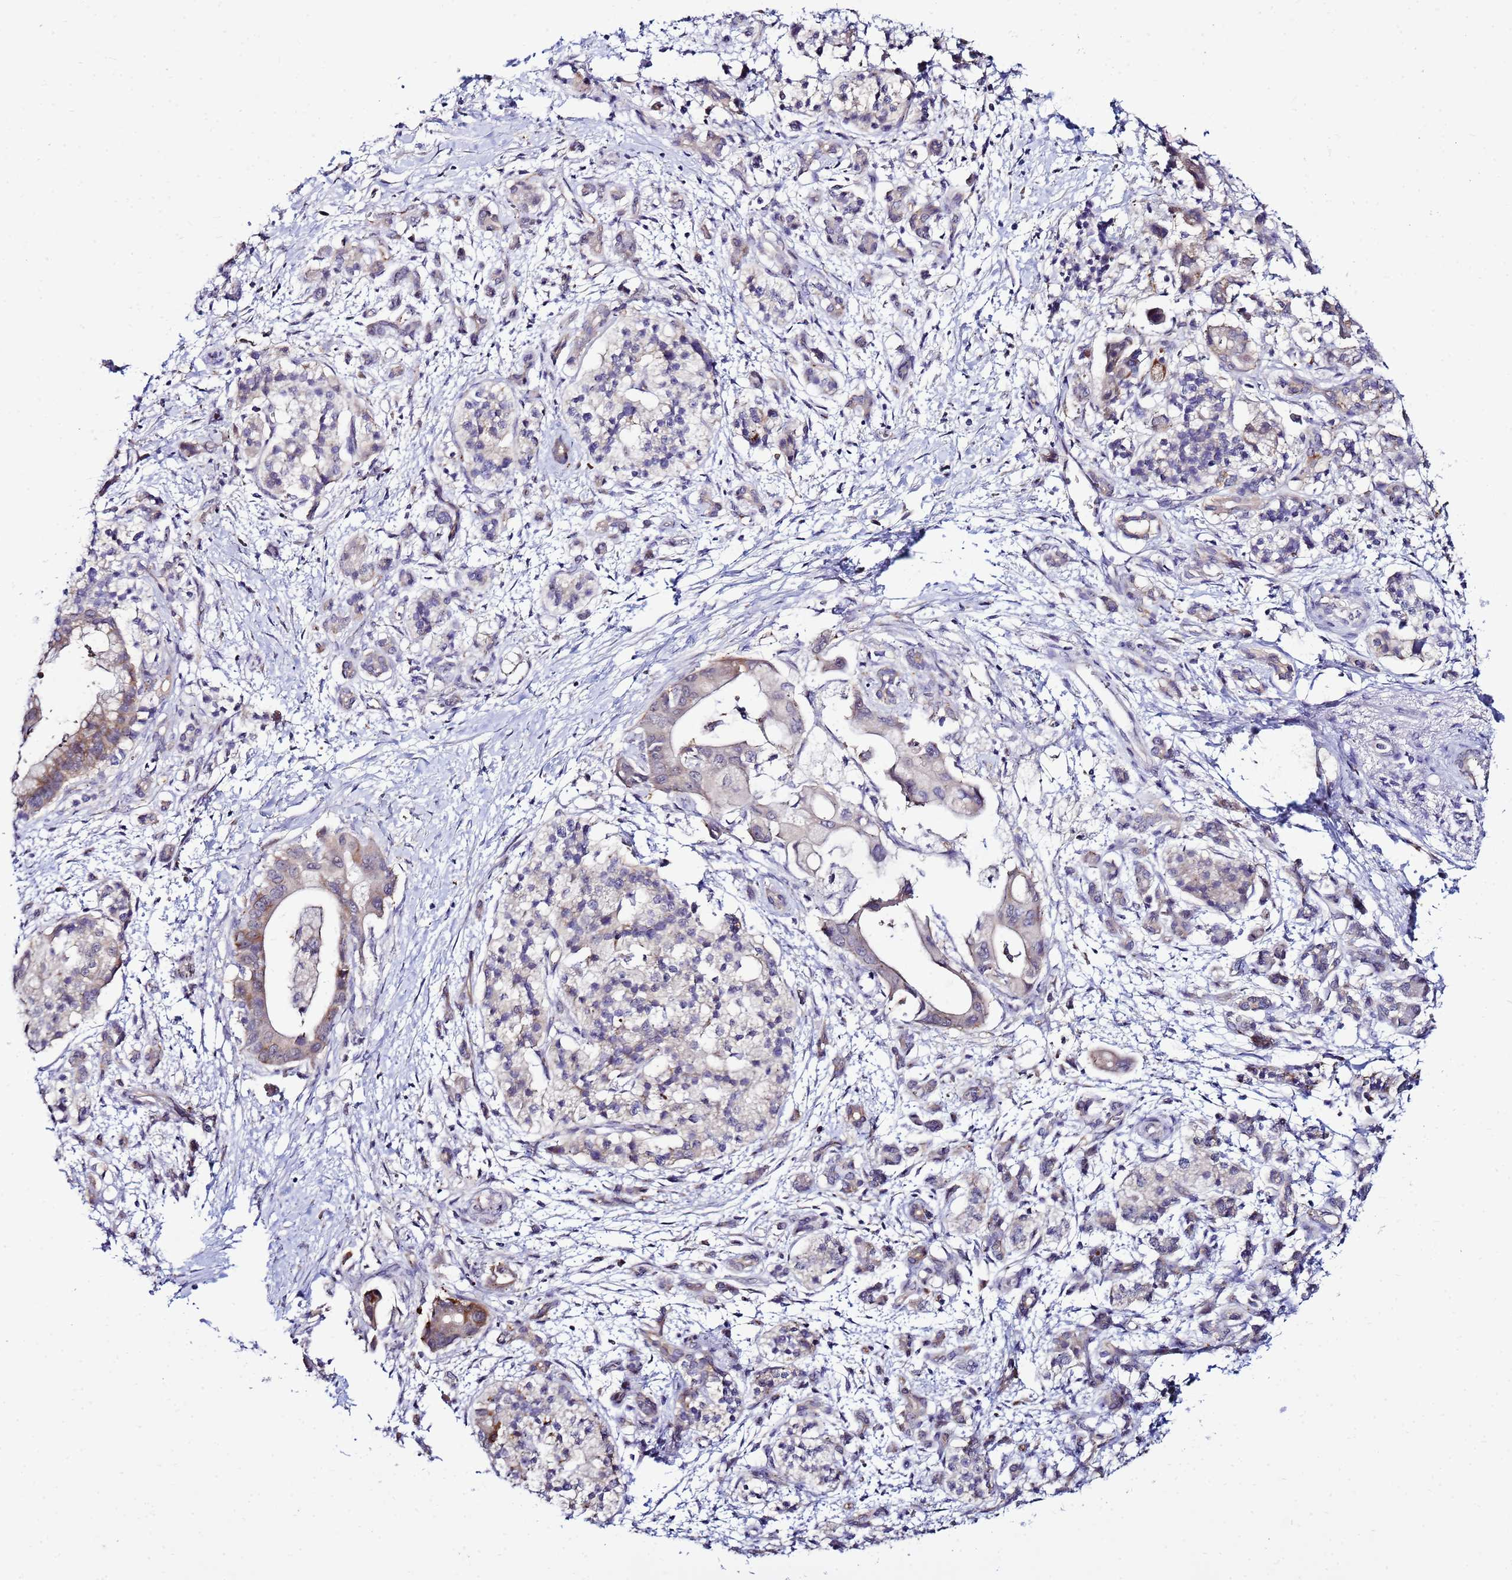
{"staining": {"intensity": "moderate", "quantity": "25%-75%", "location": "cytoplasmic/membranous"}, "tissue": "pancreatic cancer", "cell_type": "Tumor cells", "image_type": "cancer", "snomed": [{"axis": "morphology", "description": "Adenocarcinoma, NOS"}, {"axis": "topography", "description": "Pancreas"}], "caption": "High-power microscopy captured an immunohistochemistry (IHC) histopathology image of pancreatic adenocarcinoma, revealing moderate cytoplasmic/membranous staining in approximately 25%-75% of tumor cells.", "gene": "NOL8", "patient": {"sex": "male", "age": 68}}